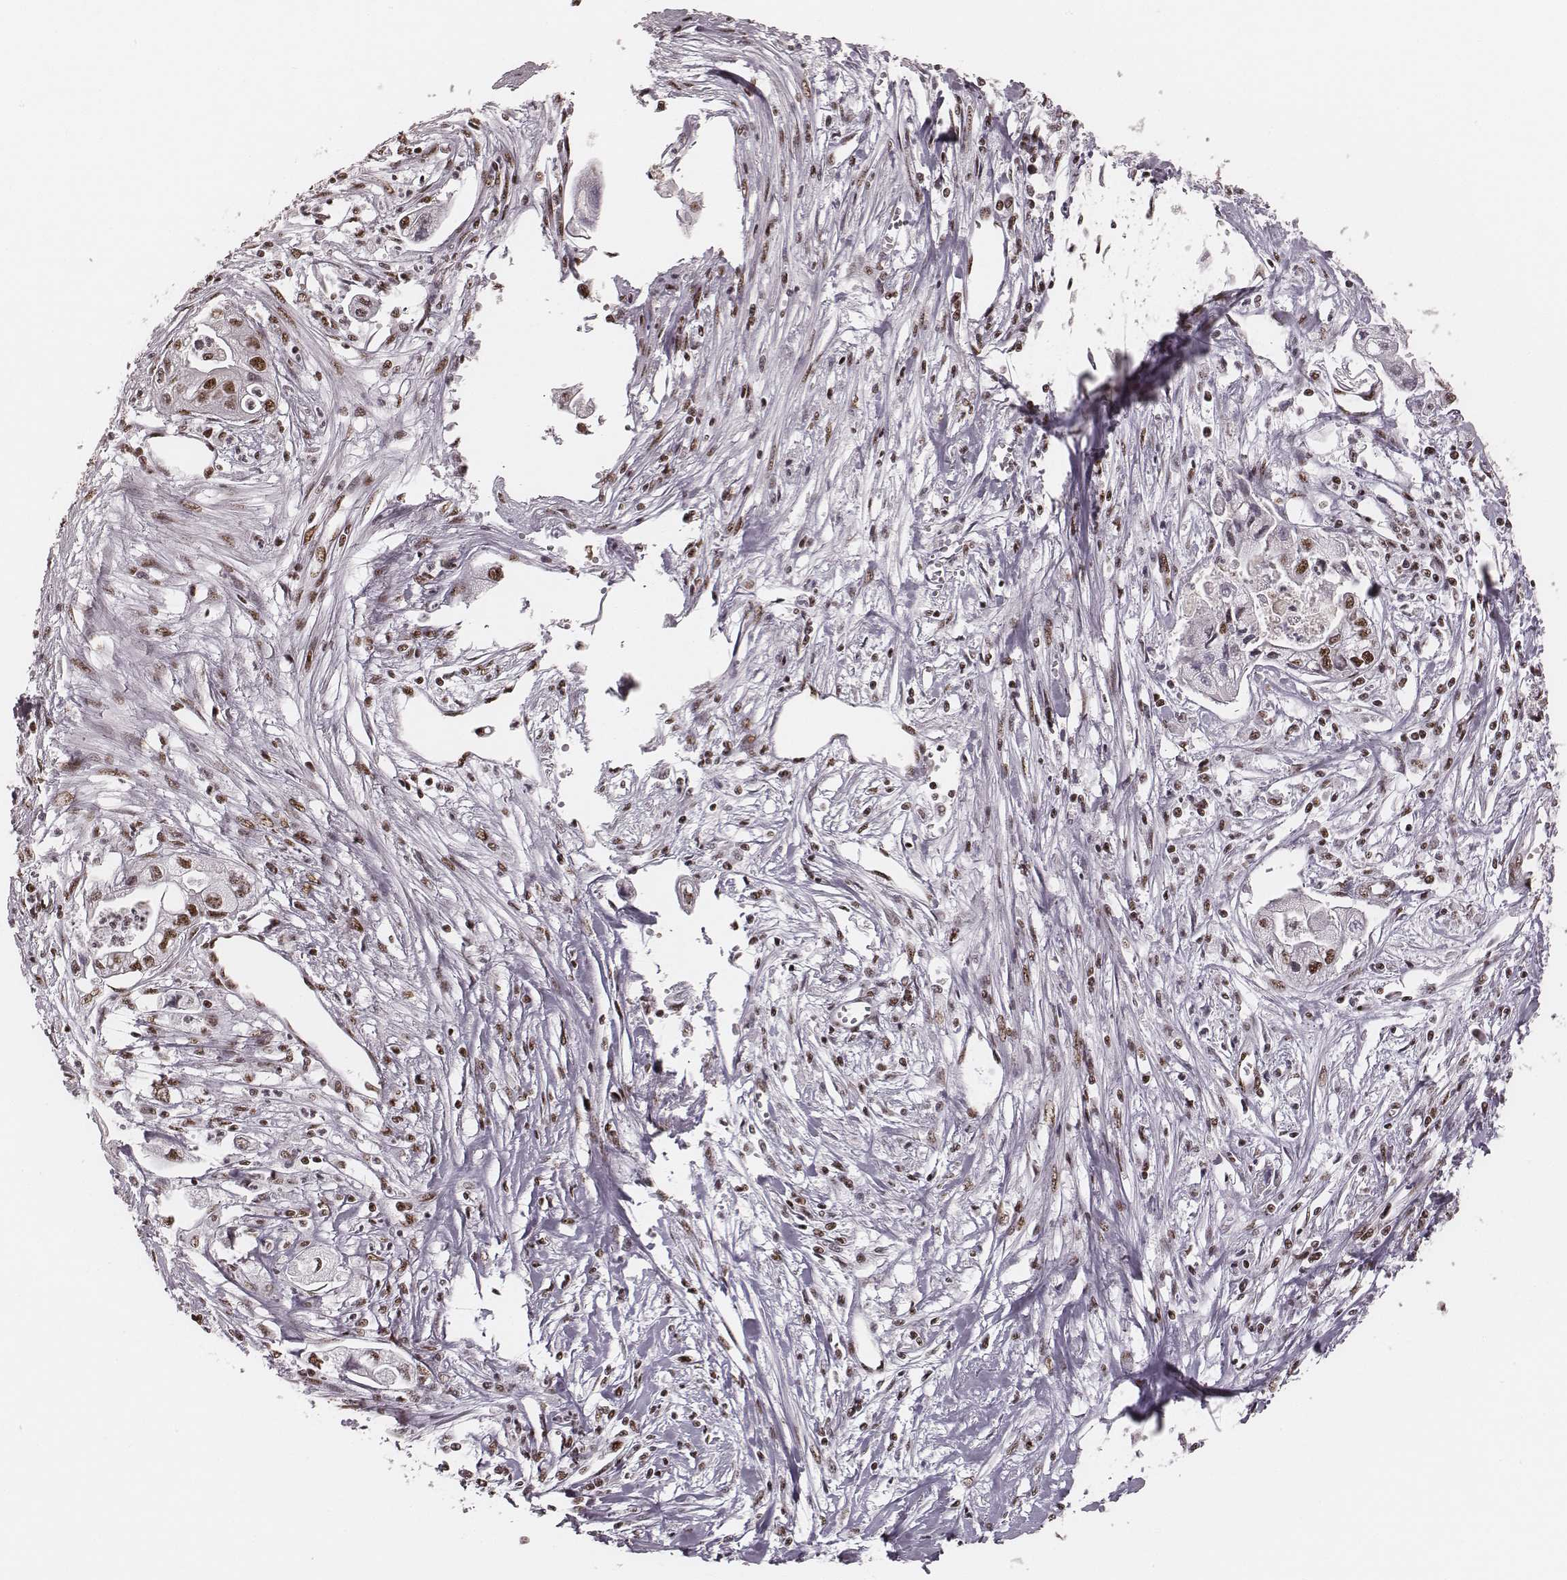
{"staining": {"intensity": "strong", "quantity": ">75%", "location": "nuclear"}, "tissue": "pancreatic cancer", "cell_type": "Tumor cells", "image_type": "cancer", "snomed": [{"axis": "morphology", "description": "Adenocarcinoma, NOS"}, {"axis": "topography", "description": "Pancreas"}], "caption": "Pancreatic cancer stained with a protein marker shows strong staining in tumor cells.", "gene": "LUC7L", "patient": {"sex": "male", "age": 70}}